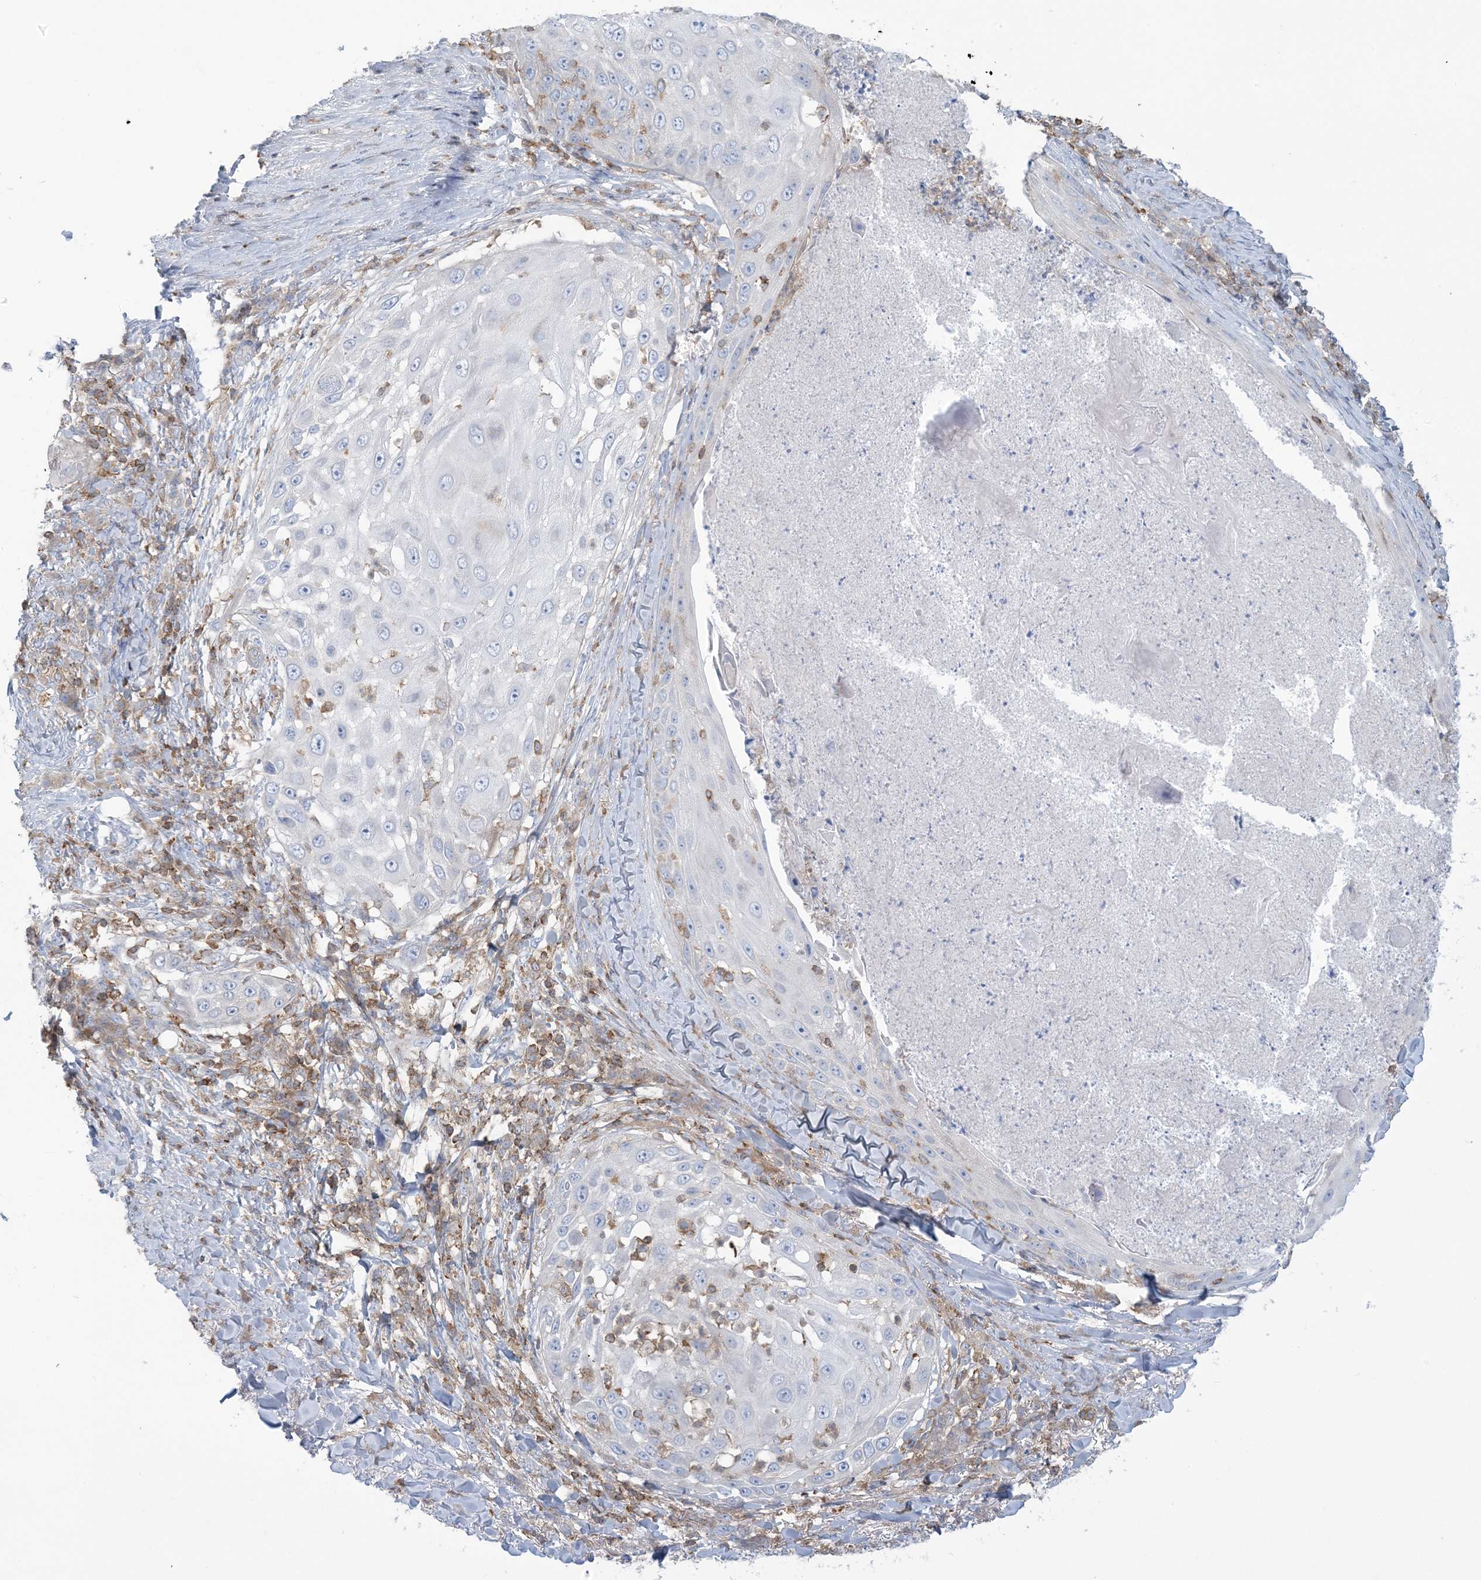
{"staining": {"intensity": "negative", "quantity": "none", "location": "none"}, "tissue": "skin cancer", "cell_type": "Tumor cells", "image_type": "cancer", "snomed": [{"axis": "morphology", "description": "Squamous cell carcinoma, NOS"}, {"axis": "topography", "description": "Skin"}], "caption": "Skin squamous cell carcinoma was stained to show a protein in brown. There is no significant staining in tumor cells. Brightfield microscopy of immunohistochemistry stained with DAB (brown) and hematoxylin (blue), captured at high magnification.", "gene": "ARHGAP30", "patient": {"sex": "female", "age": 44}}